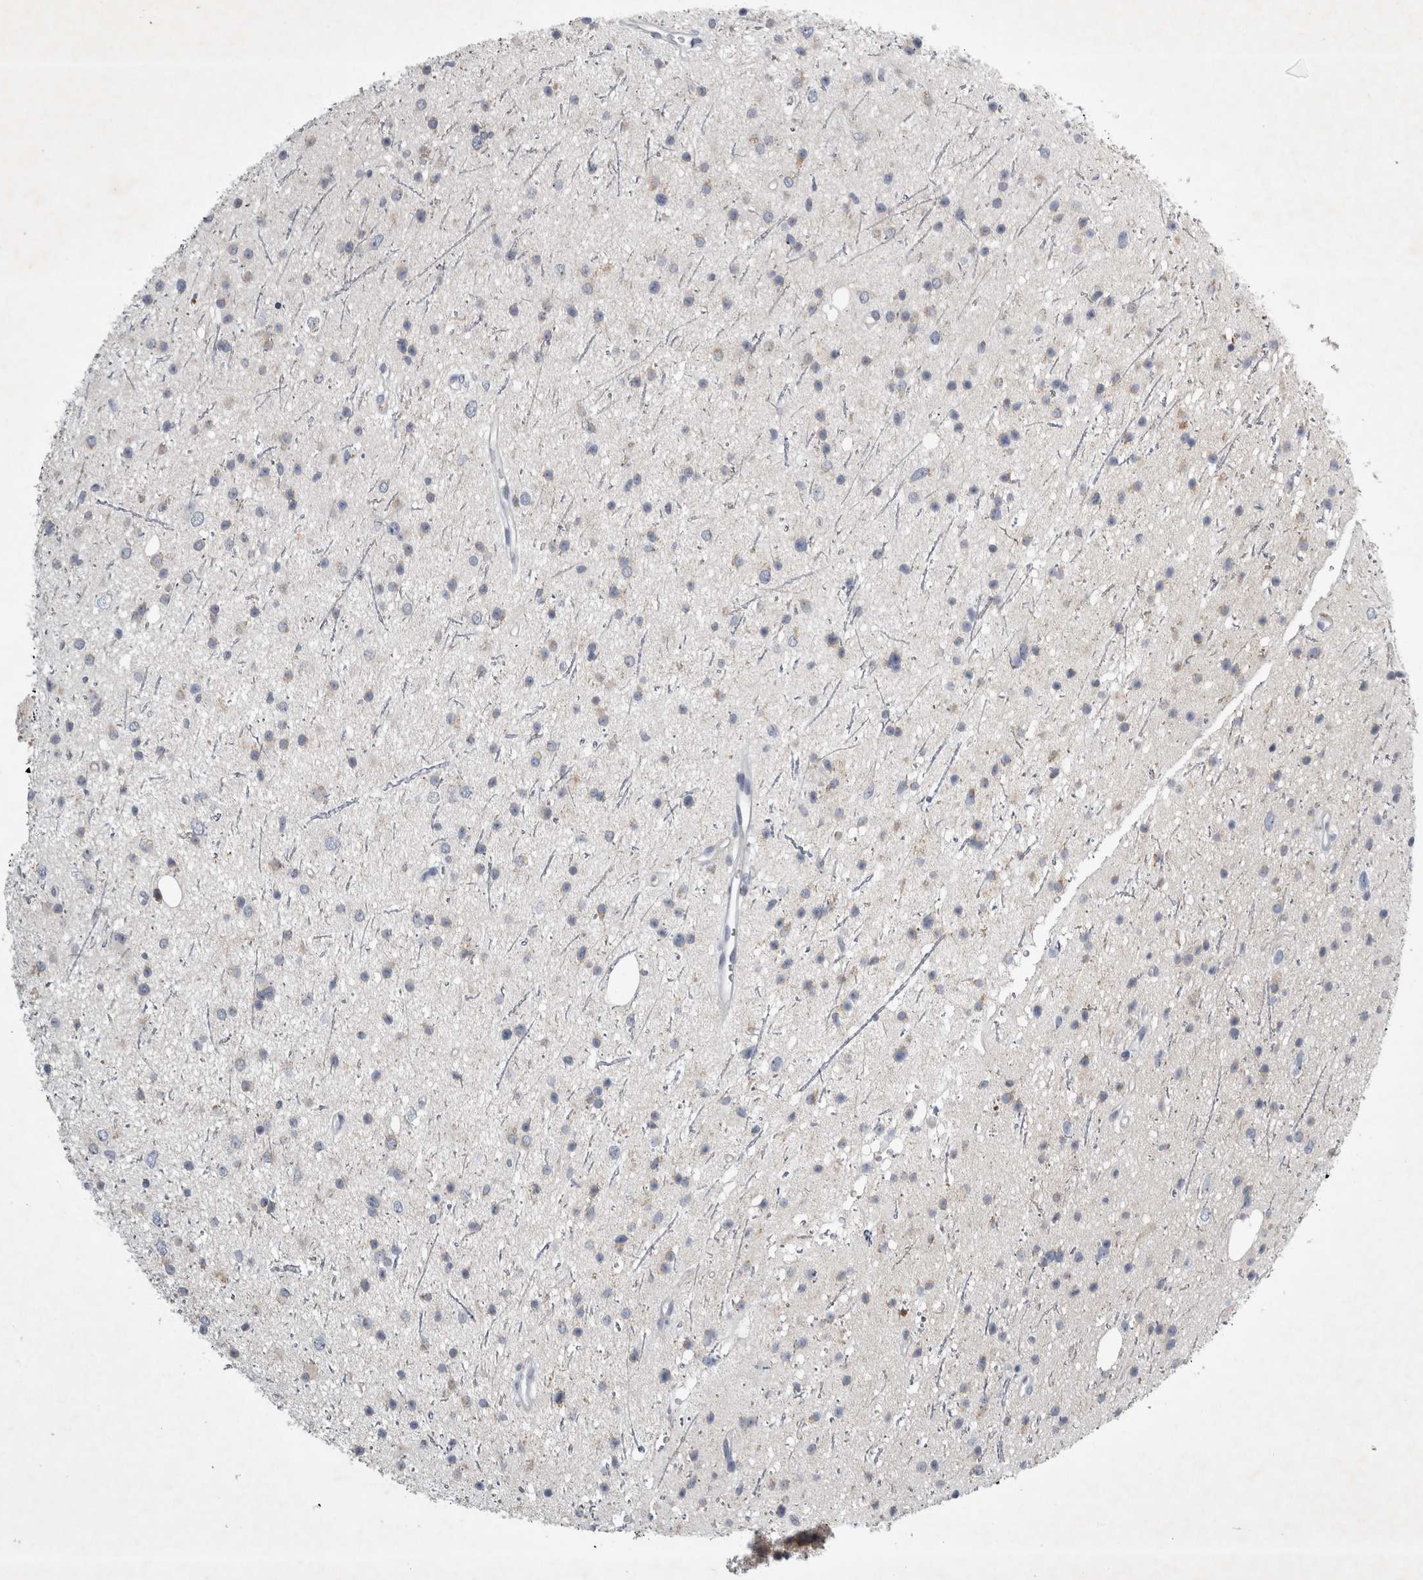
{"staining": {"intensity": "weak", "quantity": "<25%", "location": "cytoplasmic/membranous"}, "tissue": "glioma", "cell_type": "Tumor cells", "image_type": "cancer", "snomed": [{"axis": "morphology", "description": "Glioma, malignant, Low grade"}, {"axis": "topography", "description": "Cerebral cortex"}], "caption": "A high-resolution micrograph shows immunohistochemistry (IHC) staining of glioma, which shows no significant expression in tumor cells.", "gene": "FXYD7", "patient": {"sex": "female", "age": 39}}